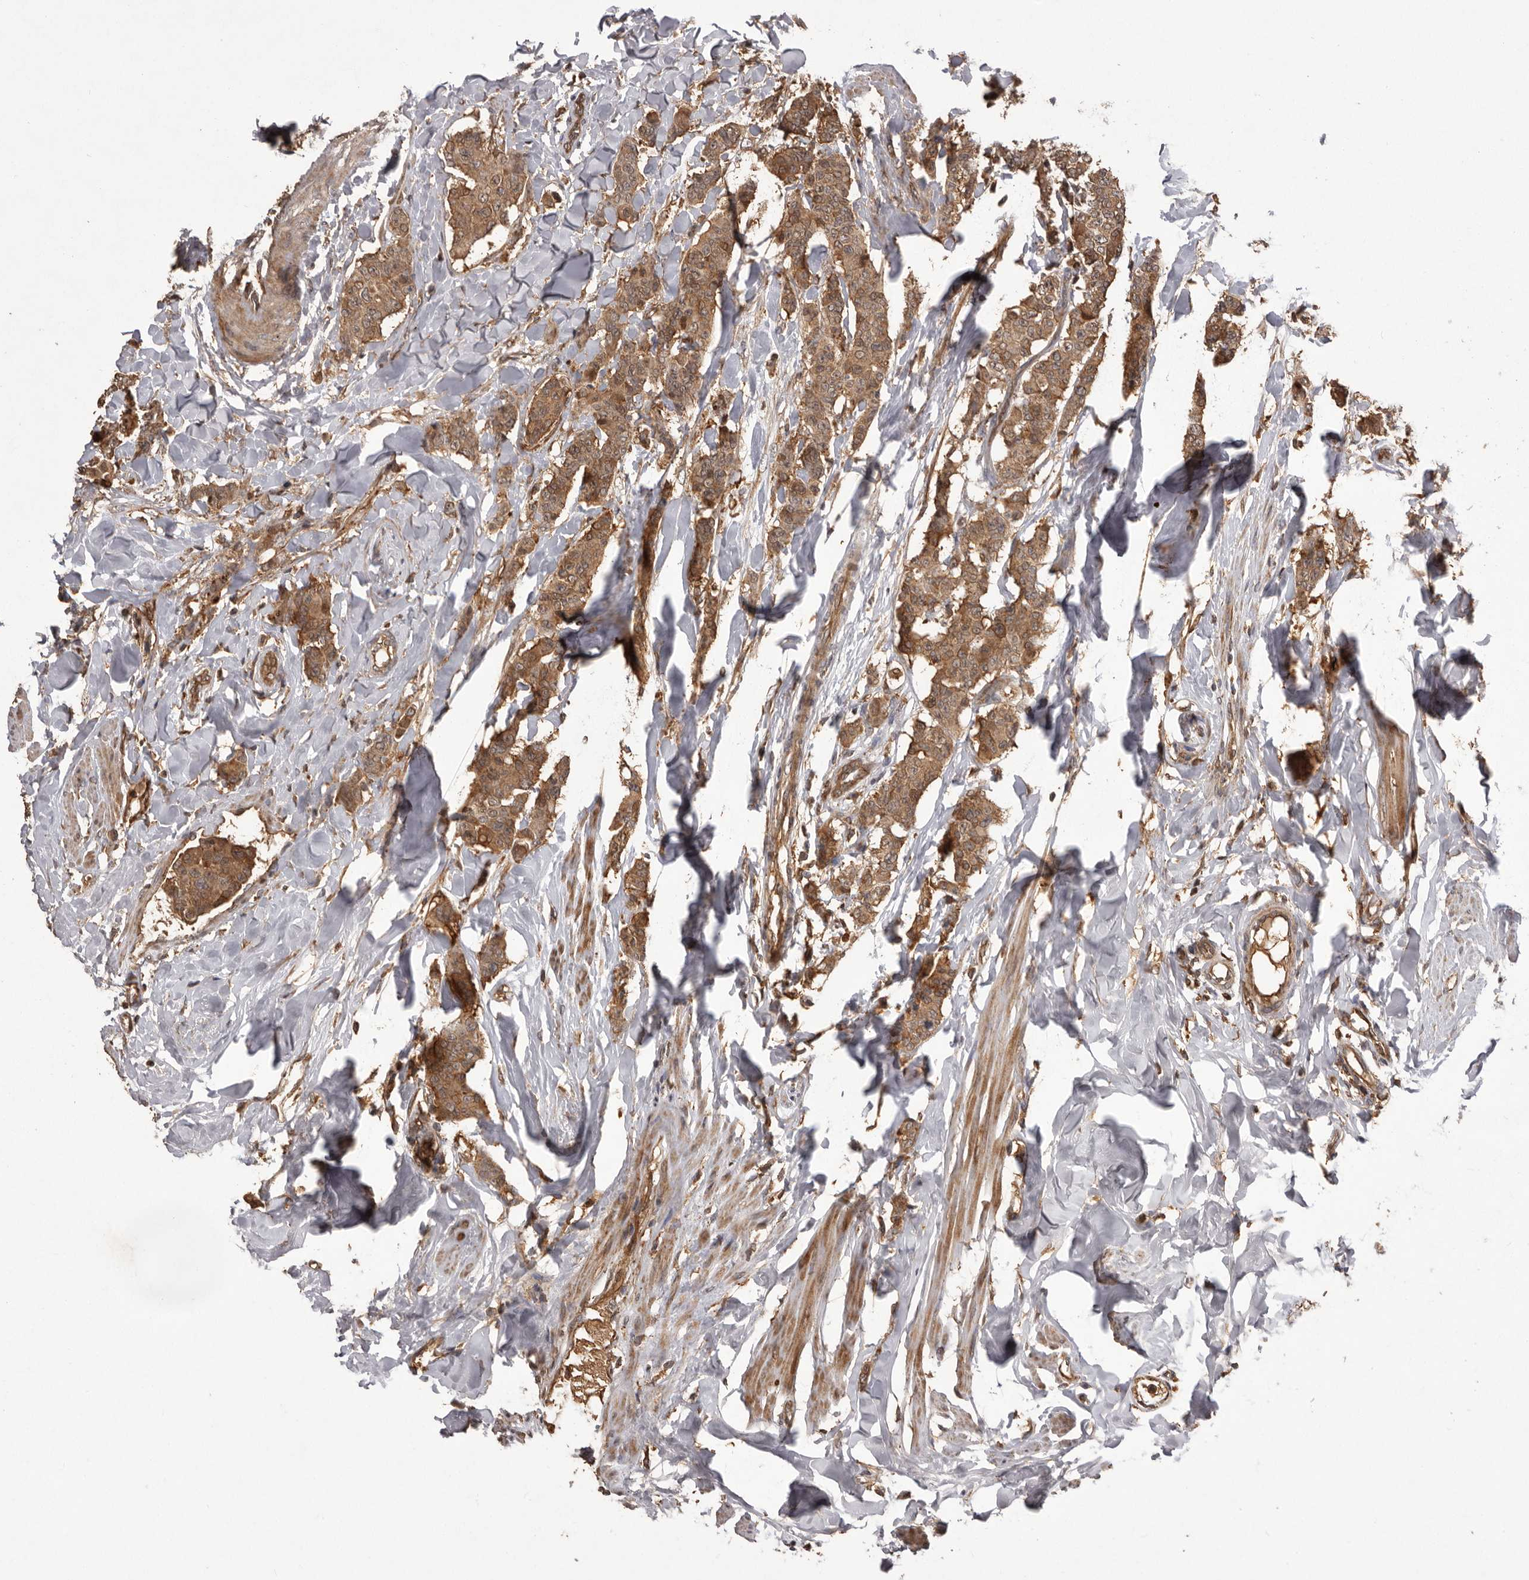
{"staining": {"intensity": "moderate", "quantity": ">75%", "location": "cytoplasmic/membranous"}, "tissue": "breast cancer", "cell_type": "Tumor cells", "image_type": "cancer", "snomed": [{"axis": "morphology", "description": "Duct carcinoma"}, {"axis": "topography", "description": "Breast"}], "caption": "Human breast cancer (intraductal carcinoma) stained for a protein (brown) shows moderate cytoplasmic/membranous positive staining in about >75% of tumor cells.", "gene": "SLC22A3", "patient": {"sex": "female", "age": 40}}